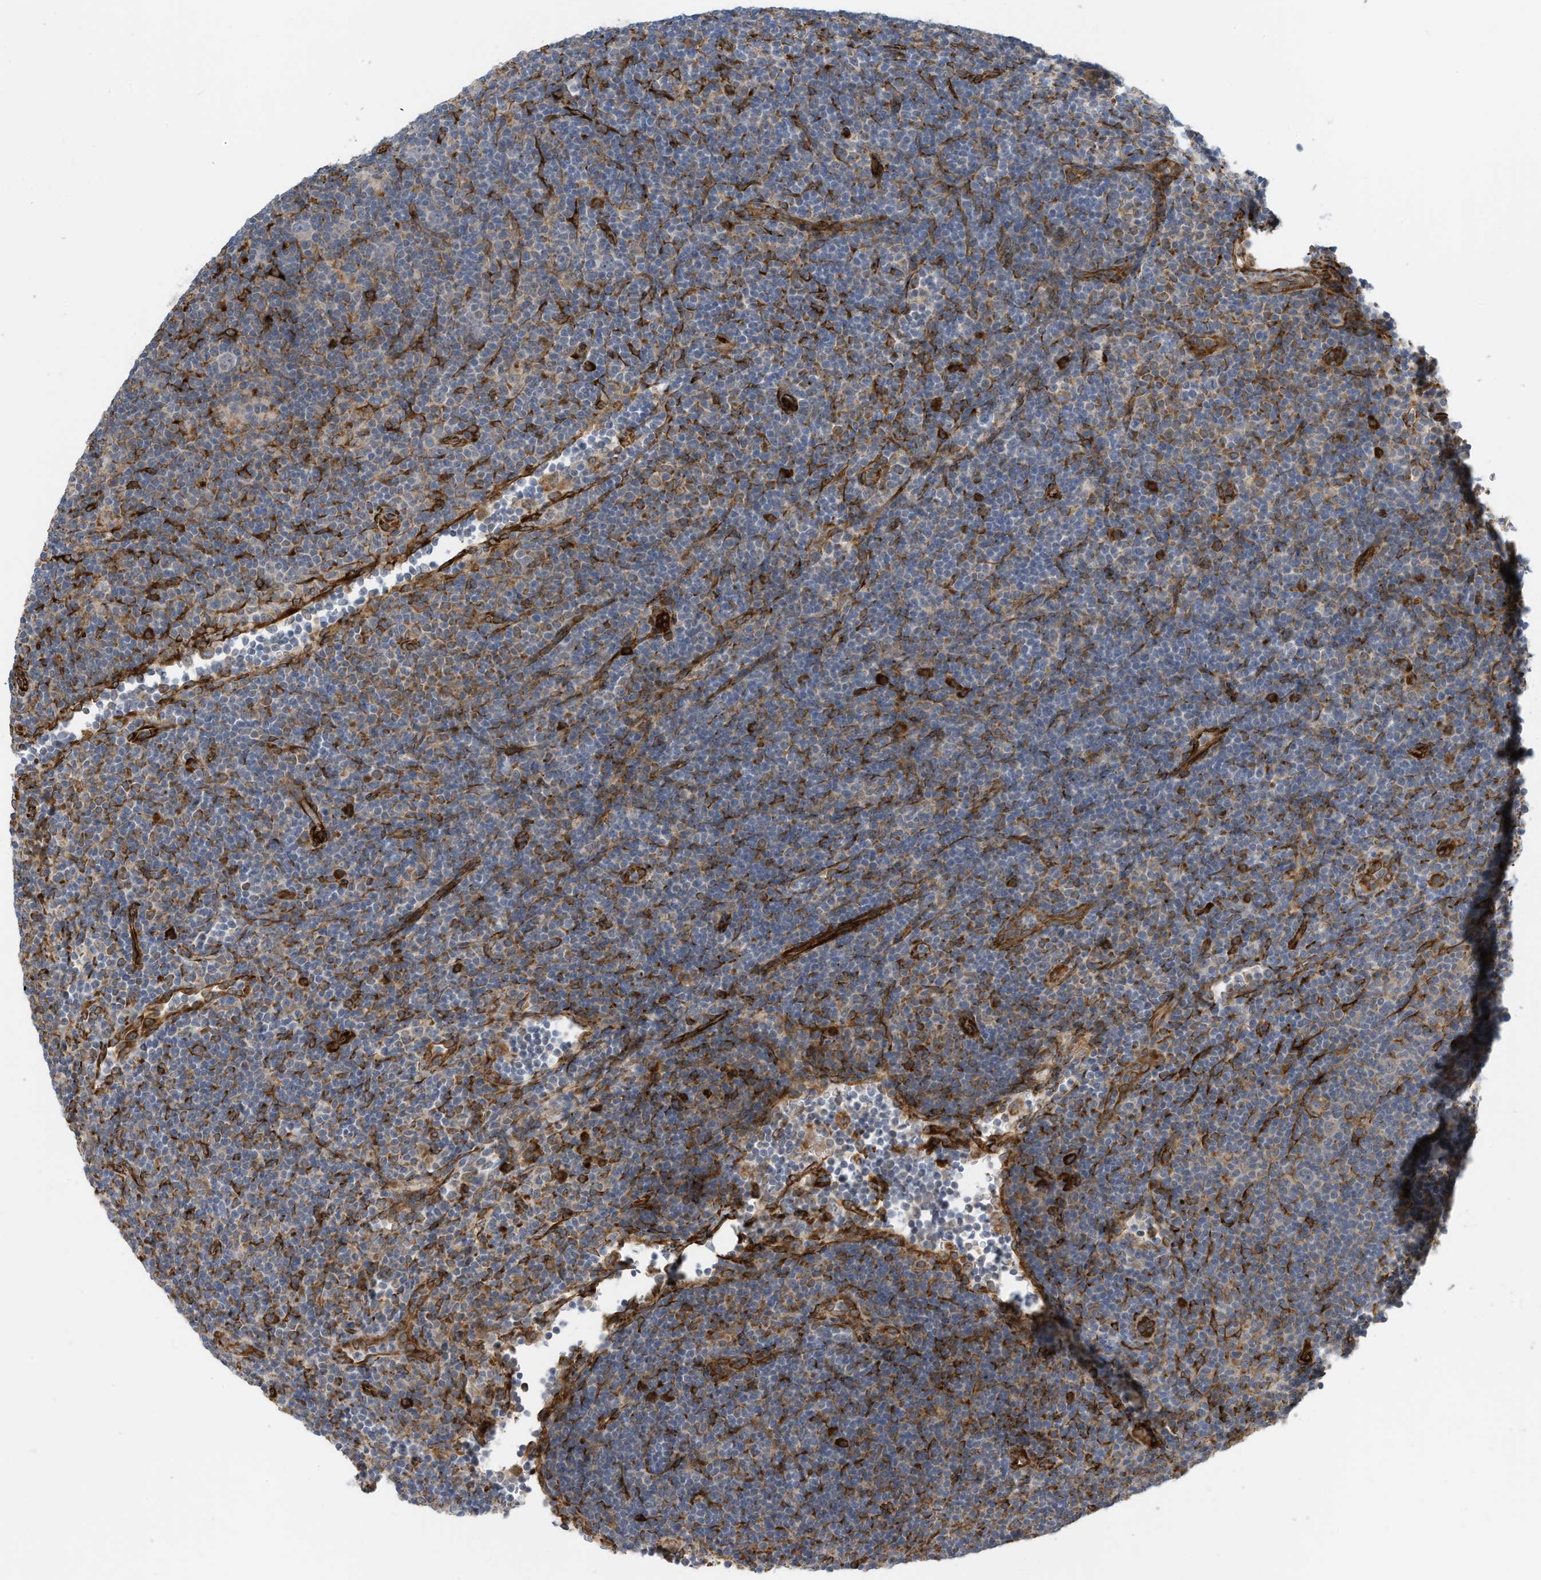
{"staining": {"intensity": "negative", "quantity": "none", "location": "none"}, "tissue": "lymphoma", "cell_type": "Tumor cells", "image_type": "cancer", "snomed": [{"axis": "morphology", "description": "Hodgkin's disease, NOS"}, {"axis": "topography", "description": "Lymph node"}], "caption": "Histopathology image shows no significant protein positivity in tumor cells of lymphoma. (DAB IHC with hematoxylin counter stain).", "gene": "ZBTB45", "patient": {"sex": "female", "age": 57}}